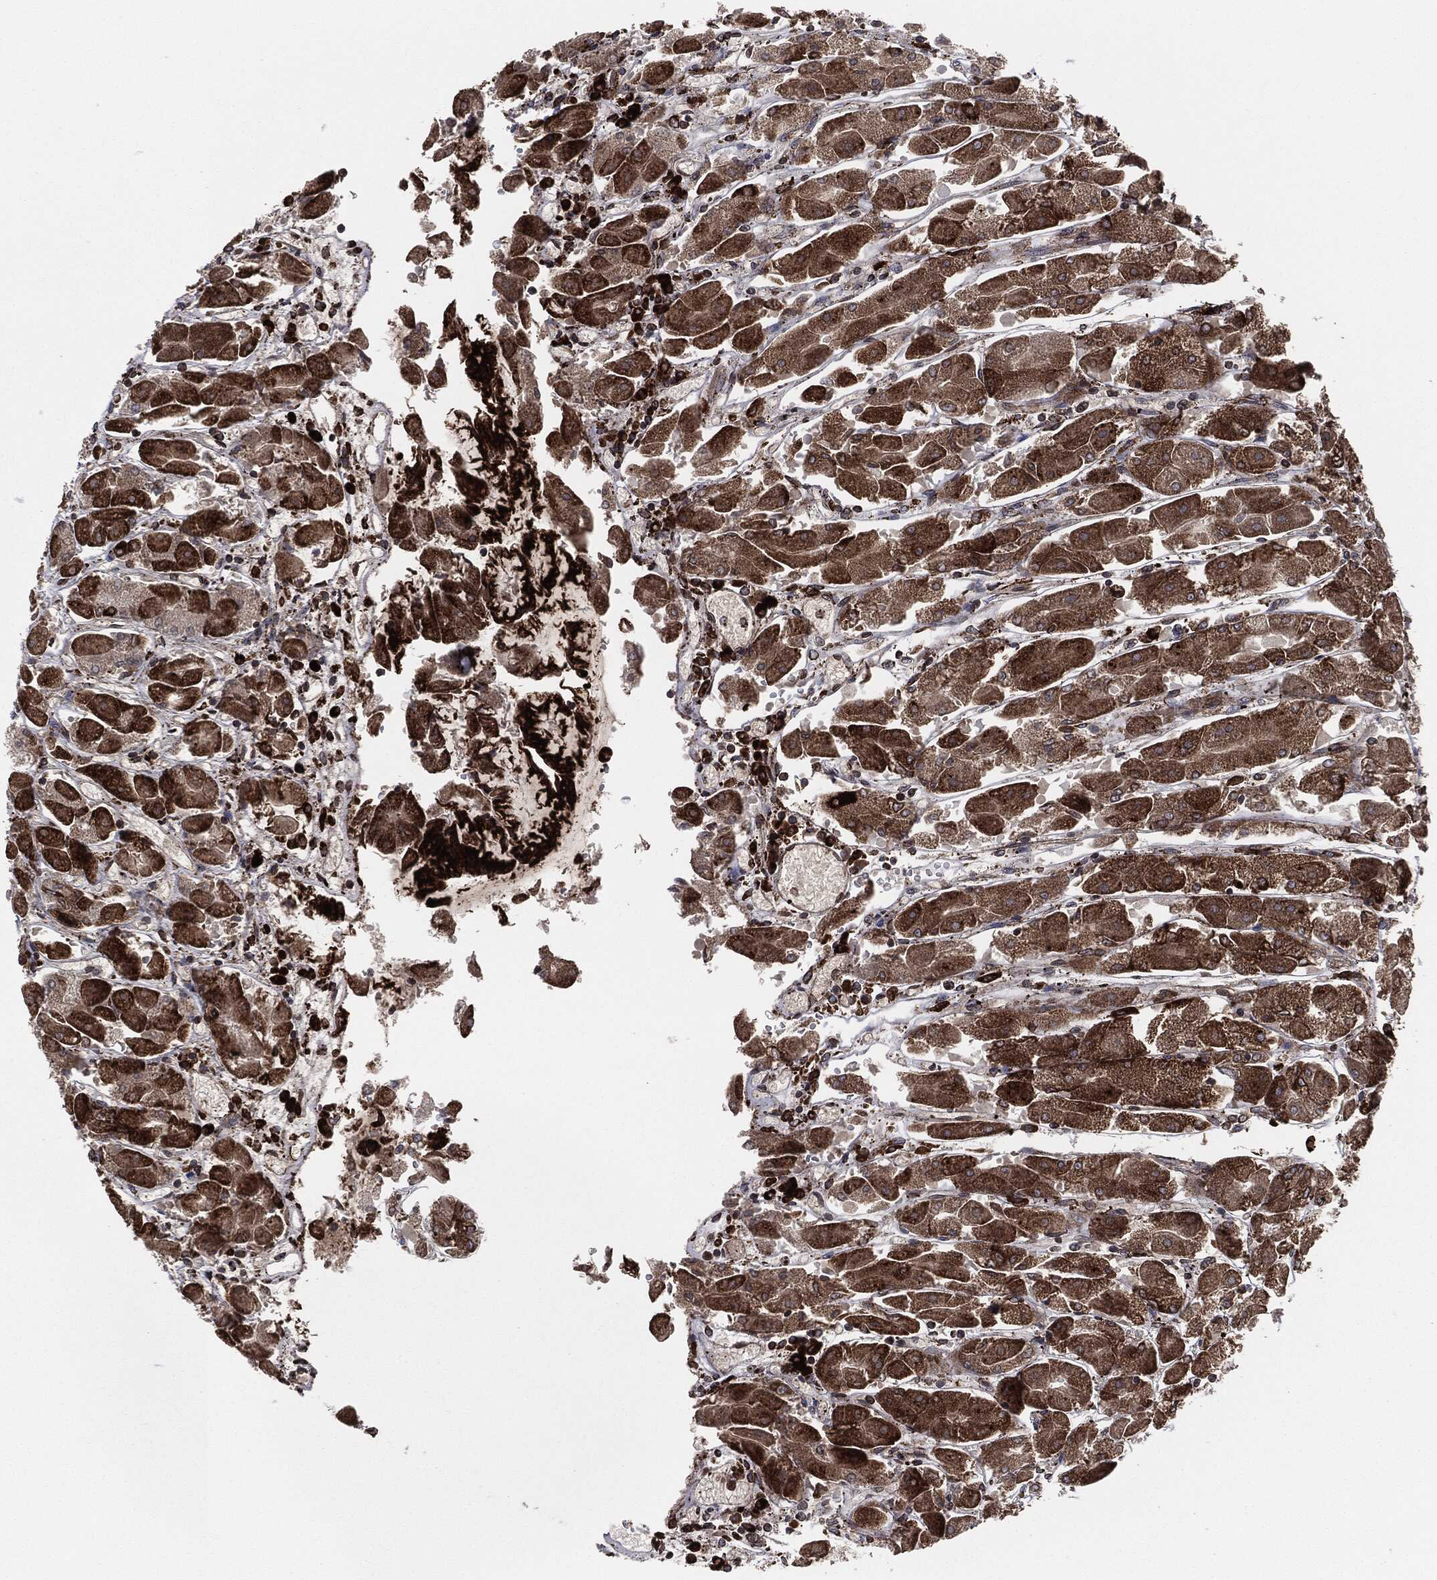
{"staining": {"intensity": "strong", "quantity": ">75%", "location": "cytoplasmic/membranous"}, "tissue": "stomach", "cell_type": "Glandular cells", "image_type": "normal", "snomed": [{"axis": "morphology", "description": "Normal tissue, NOS"}, {"axis": "topography", "description": "Stomach"}], "caption": "A brown stain shows strong cytoplasmic/membranous staining of a protein in glandular cells of normal human stomach. (brown staining indicates protein expression, while blue staining denotes nuclei).", "gene": "CALR", "patient": {"sex": "male", "age": 70}}